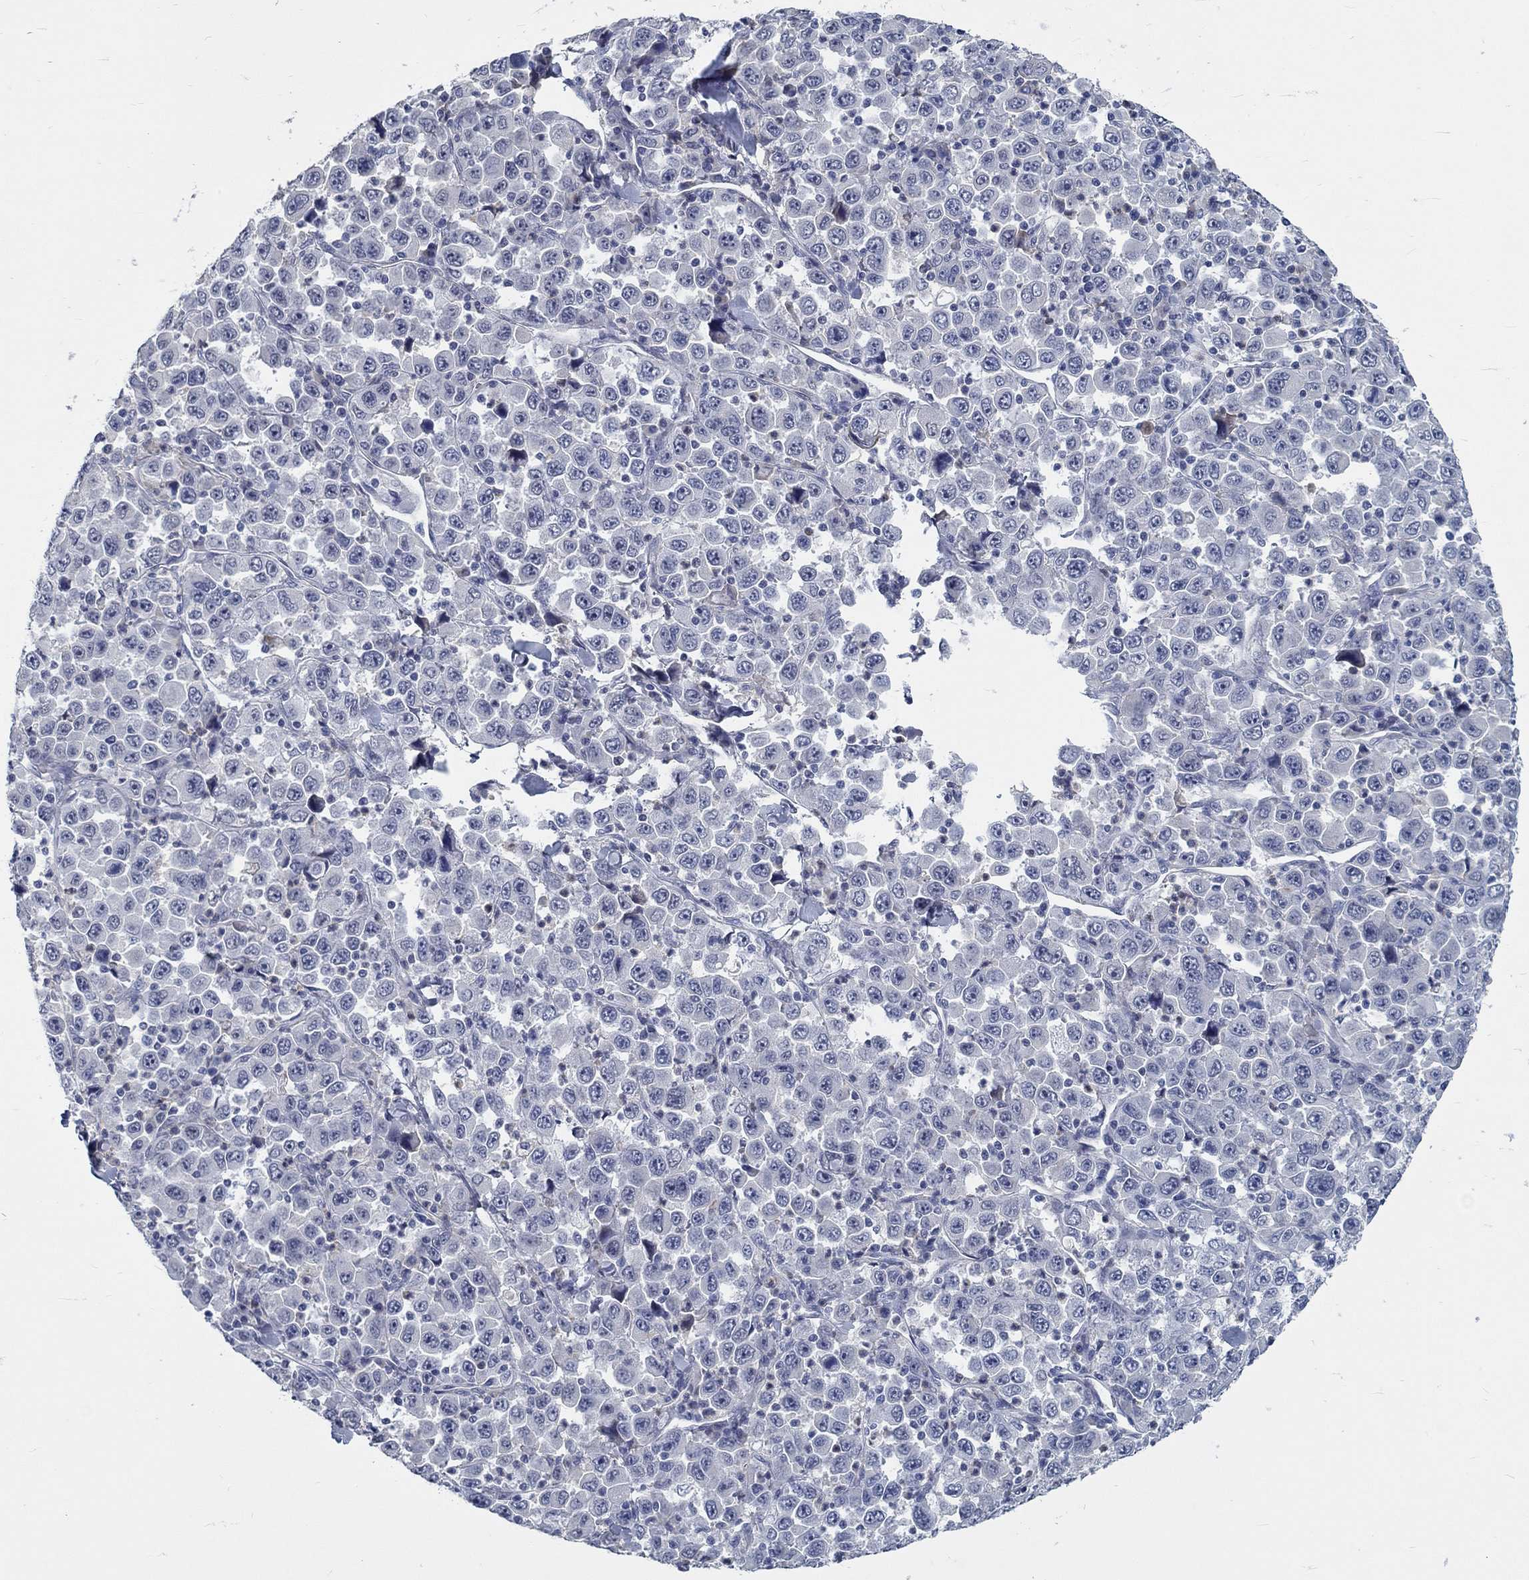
{"staining": {"intensity": "negative", "quantity": "none", "location": "none"}, "tissue": "stomach cancer", "cell_type": "Tumor cells", "image_type": "cancer", "snomed": [{"axis": "morphology", "description": "Normal tissue, NOS"}, {"axis": "morphology", "description": "Adenocarcinoma, NOS"}, {"axis": "topography", "description": "Stomach, upper"}, {"axis": "topography", "description": "Stomach"}], "caption": "A high-resolution micrograph shows IHC staining of adenocarcinoma (stomach), which reveals no significant expression in tumor cells. Brightfield microscopy of immunohistochemistry stained with DAB (3,3'-diaminobenzidine) (brown) and hematoxylin (blue), captured at high magnification.", "gene": "MYBPC1", "patient": {"sex": "male", "age": 59}}